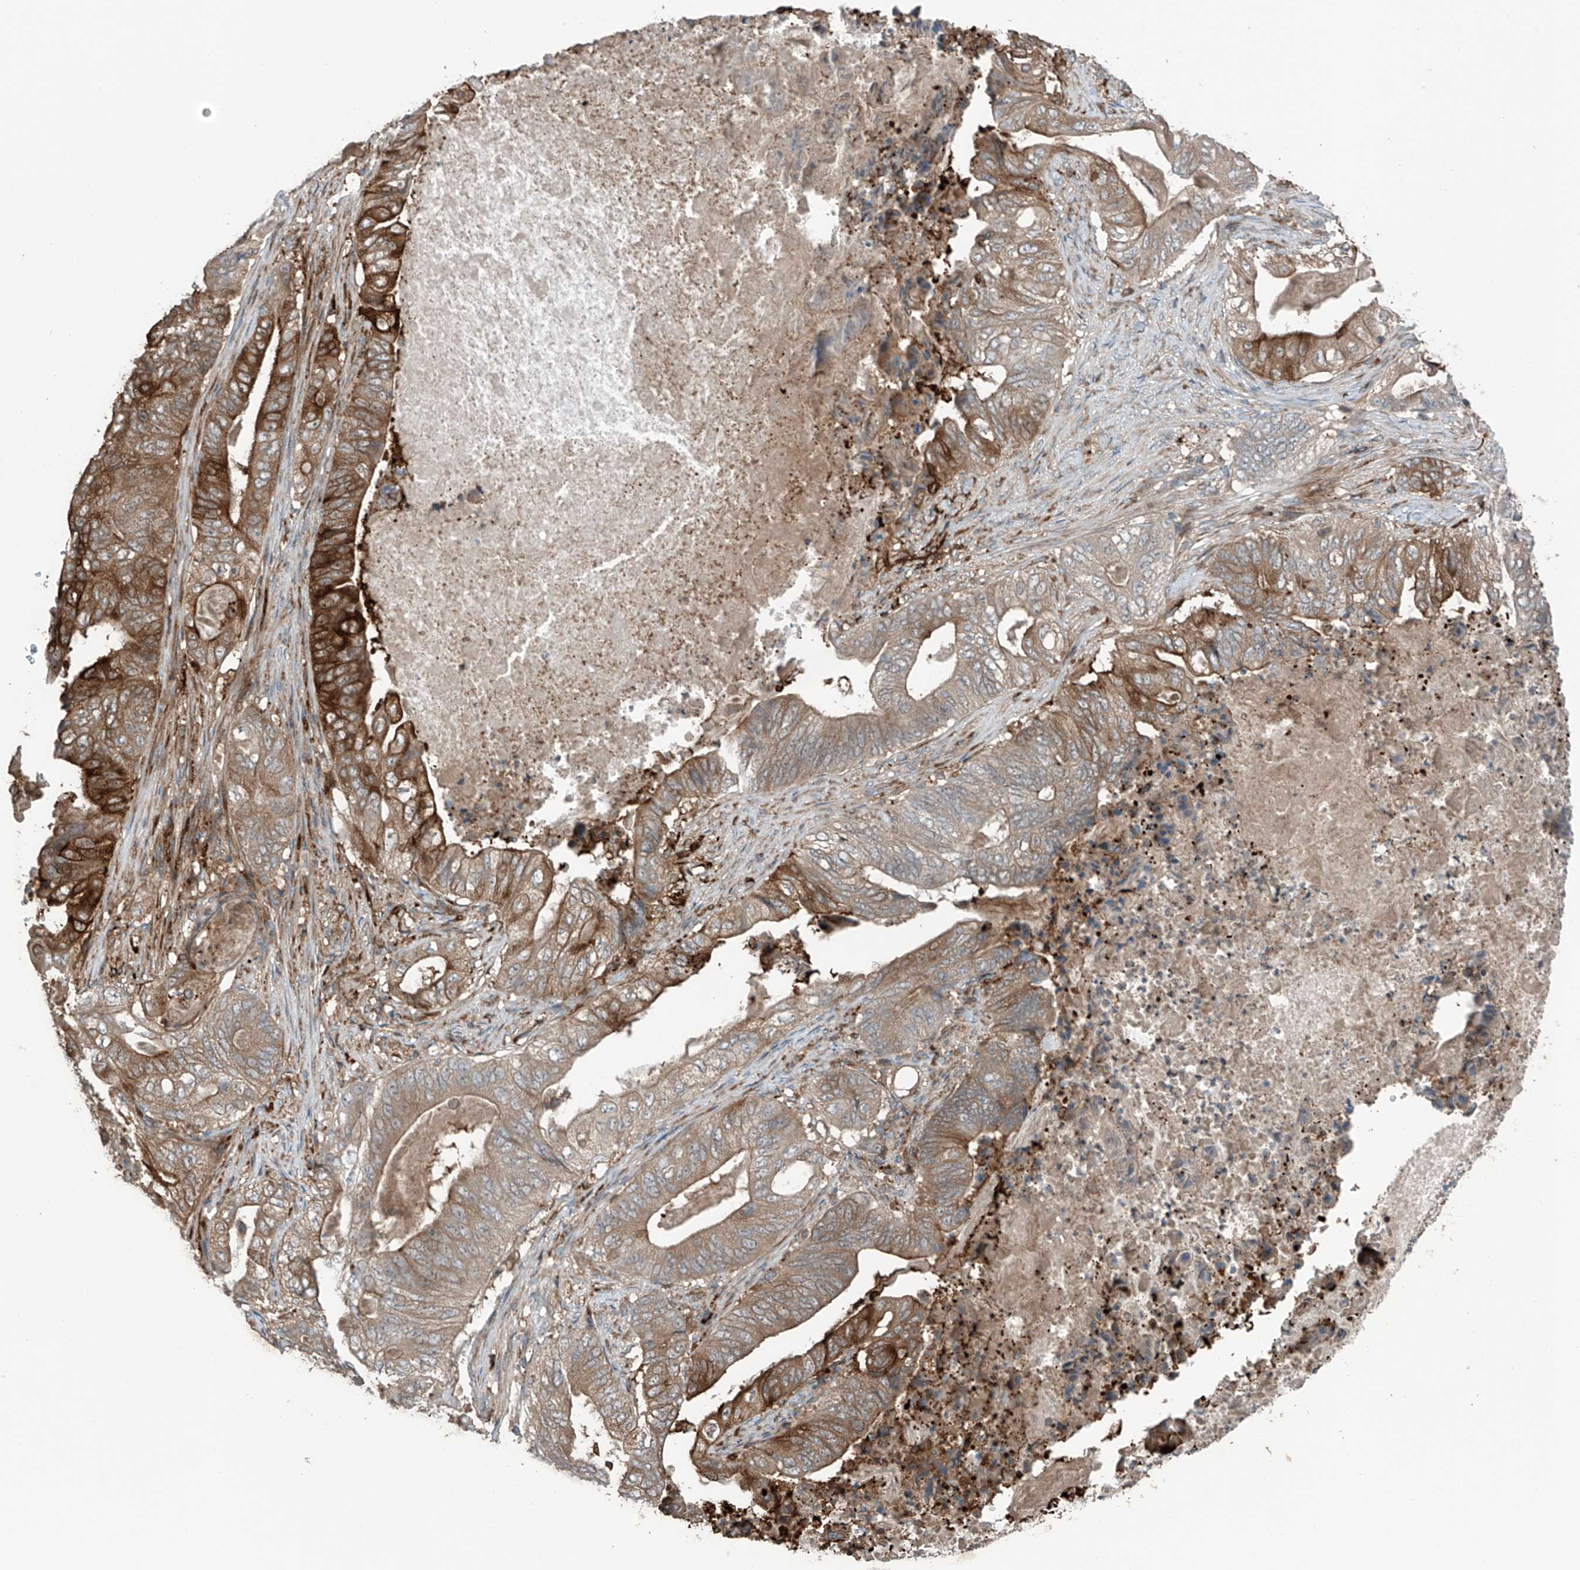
{"staining": {"intensity": "strong", "quantity": ">75%", "location": "cytoplasmic/membranous"}, "tissue": "stomach cancer", "cell_type": "Tumor cells", "image_type": "cancer", "snomed": [{"axis": "morphology", "description": "Adenocarcinoma, NOS"}, {"axis": "topography", "description": "Stomach"}], "caption": "DAB immunohistochemical staining of stomach adenocarcinoma demonstrates strong cytoplasmic/membranous protein staining in about >75% of tumor cells.", "gene": "SAMD3", "patient": {"sex": "female", "age": 73}}